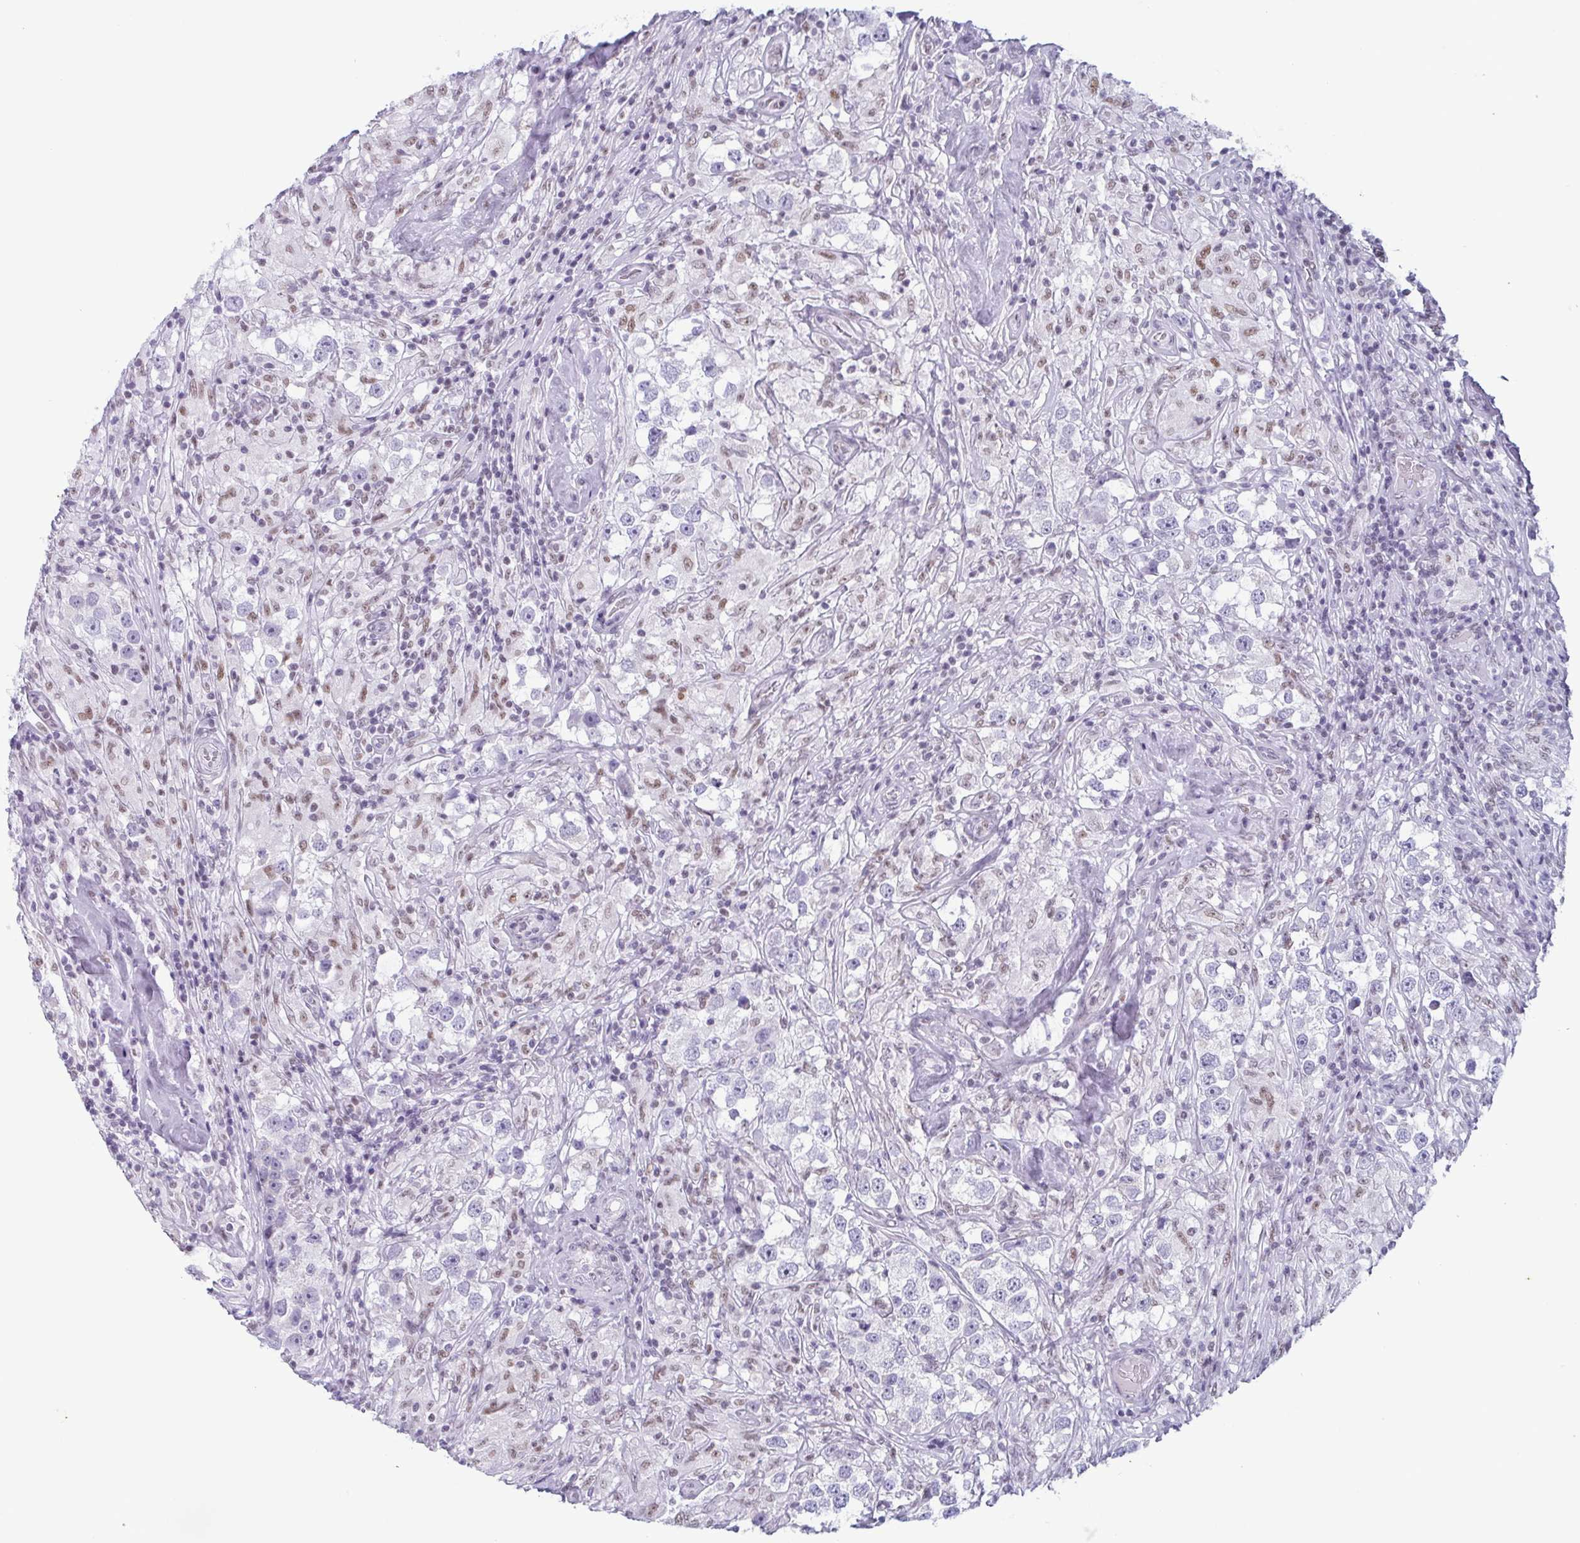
{"staining": {"intensity": "negative", "quantity": "none", "location": "none"}, "tissue": "testis cancer", "cell_type": "Tumor cells", "image_type": "cancer", "snomed": [{"axis": "morphology", "description": "Seminoma, NOS"}, {"axis": "topography", "description": "Testis"}], "caption": "High magnification brightfield microscopy of testis cancer stained with DAB (brown) and counterstained with hematoxylin (blue): tumor cells show no significant staining. The staining is performed using DAB (3,3'-diaminobenzidine) brown chromogen with nuclei counter-stained in using hematoxylin.", "gene": "RBM7", "patient": {"sex": "male", "age": 46}}